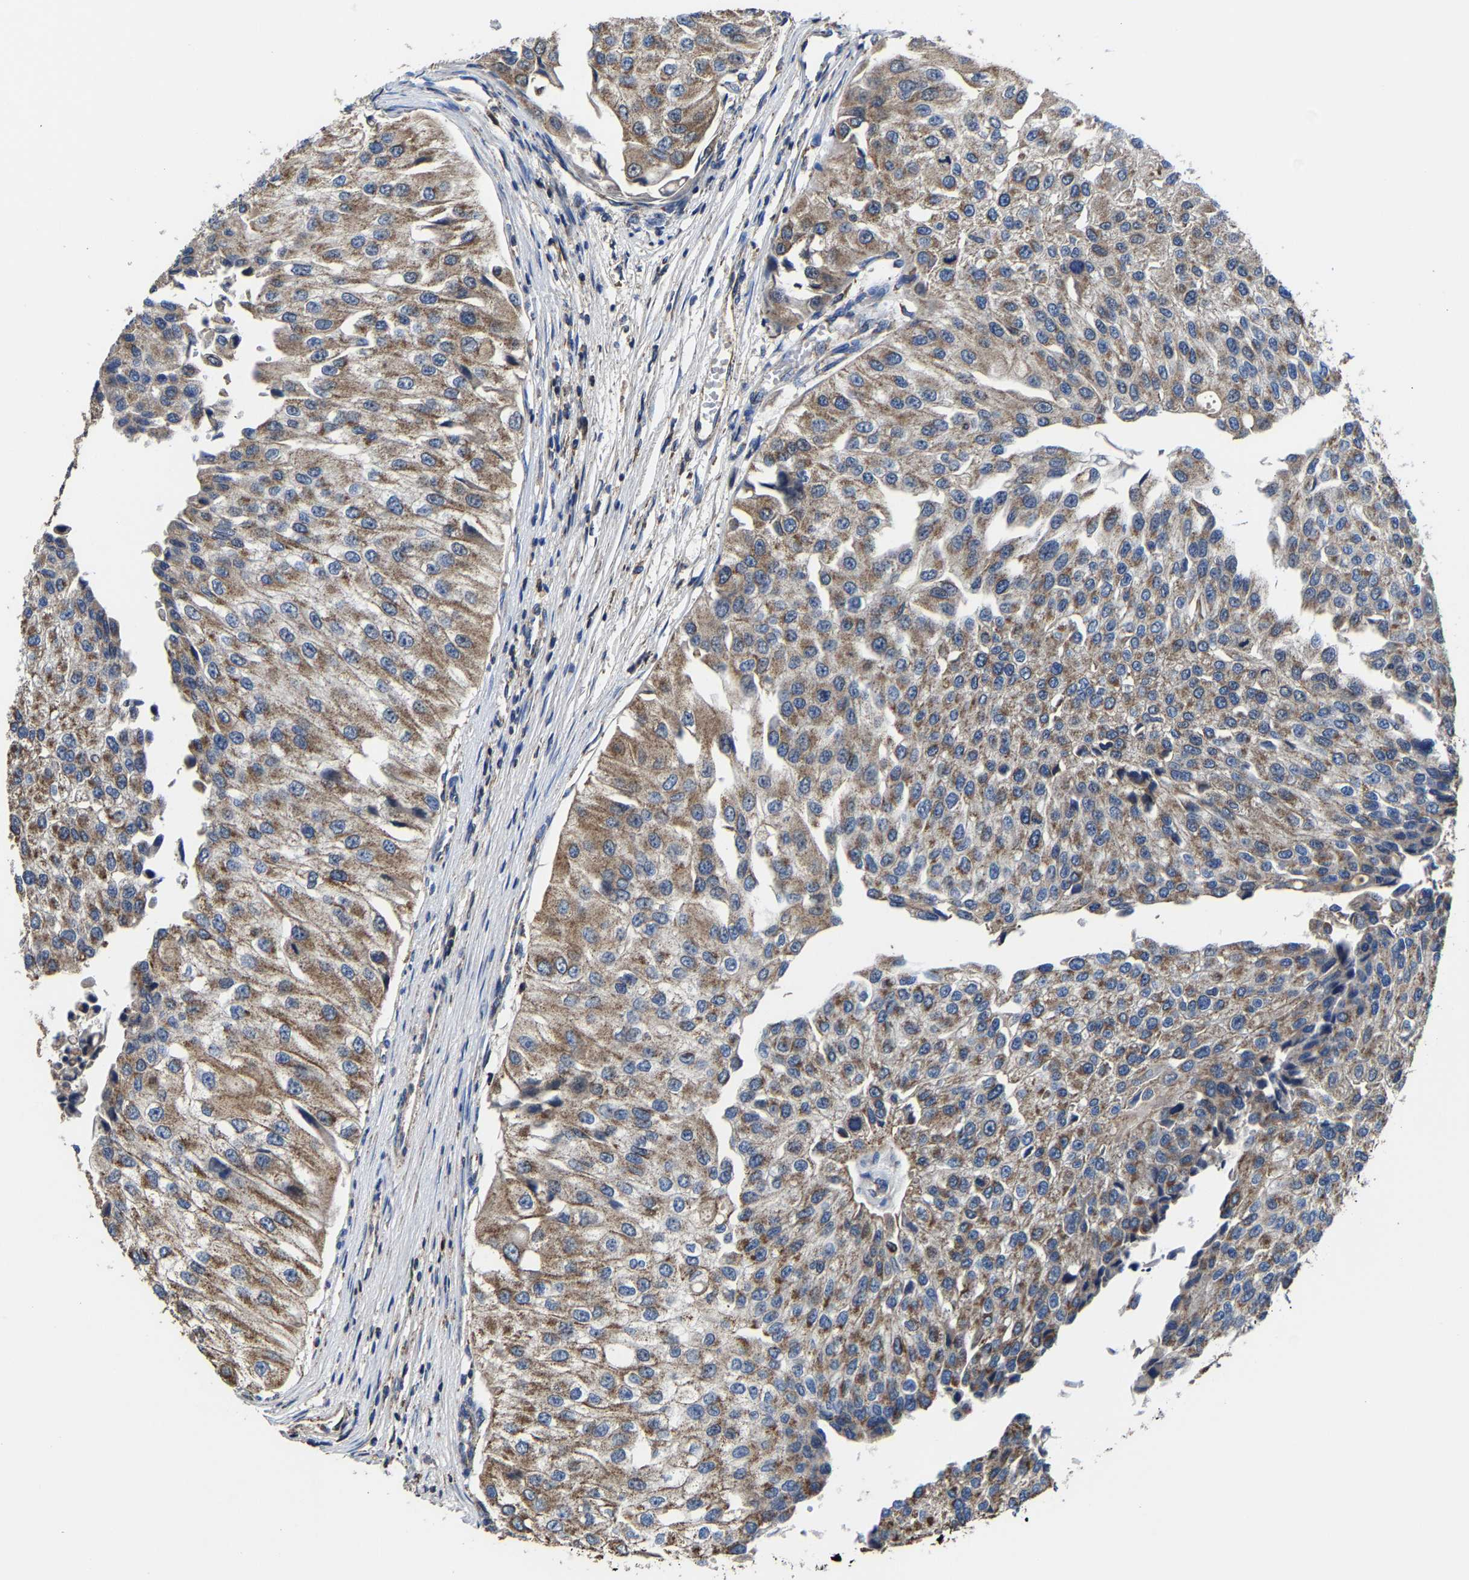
{"staining": {"intensity": "moderate", "quantity": ">75%", "location": "cytoplasmic/membranous"}, "tissue": "urothelial cancer", "cell_type": "Tumor cells", "image_type": "cancer", "snomed": [{"axis": "morphology", "description": "Urothelial carcinoma, High grade"}, {"axis": "topography", "description": "Kidney"}, {"axis": "topography", "description": "Urinary bladder"}], "caption": "Brown immunohistochemical staining in urothelial cancer exhibits moderate cytoplasmic/membranous expression in approximately >75% of tumor cells.", "gene": "ZCCHC7", "patient": {"sex": "male", "age": 77}}